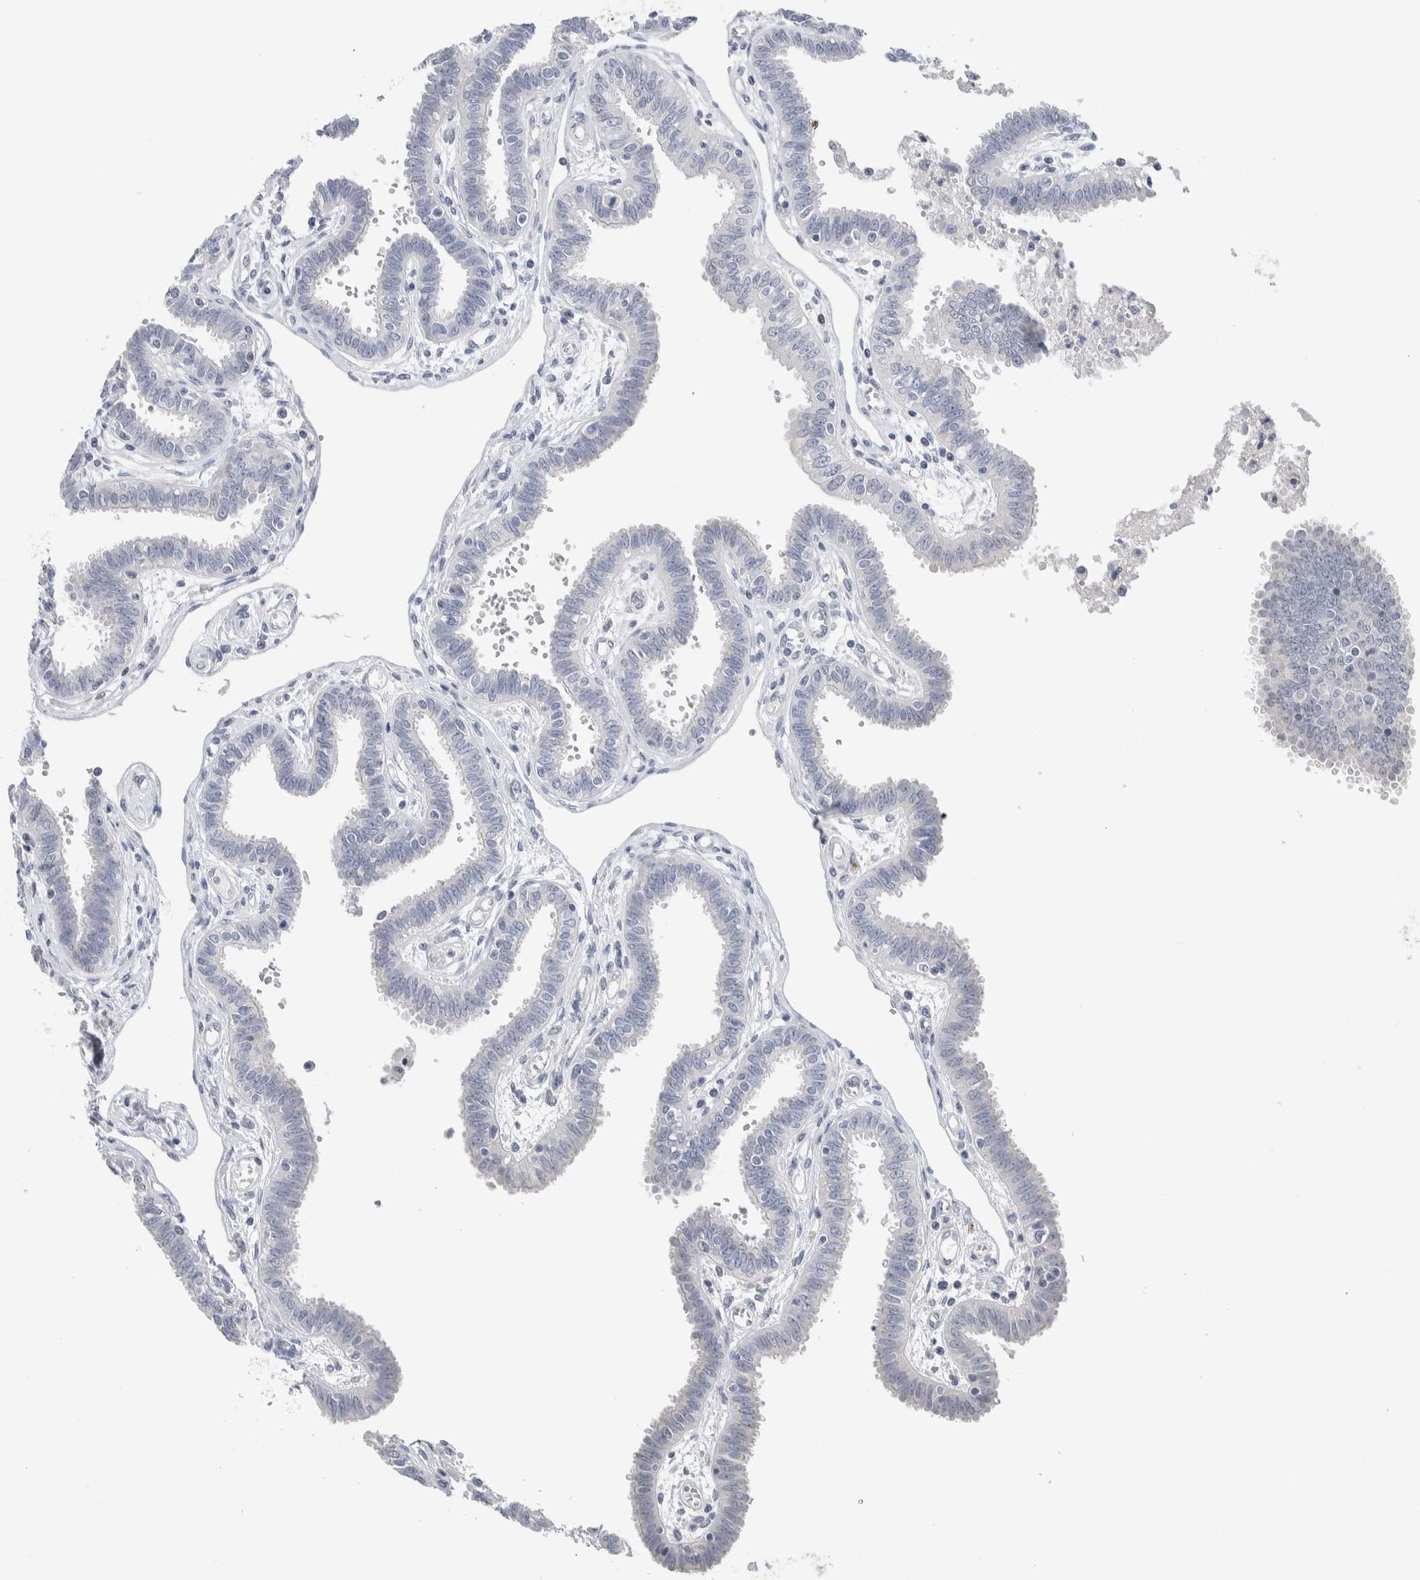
{"staining": {"intensity": "negative", "quantity": "none", "location": "none"}, "tissue": "fallopian tube", "cell_type": "Glandular cells", "image_type": "normal", "snomed": [{"axis": "morphology", "description": "Normal tissue, NOS"}, {"axis": "topography", "description": "Fallopian tube"}], "caption": "The immunohistochemistry (IHC) photomicrograph has no significant staining in glandular cells of fallopian tube. (DAB (3,3'-diaminobenzidine) IHC, high magnification).", "gene": "SCN2A", "patient": {"sex": "female", "age": 32}}